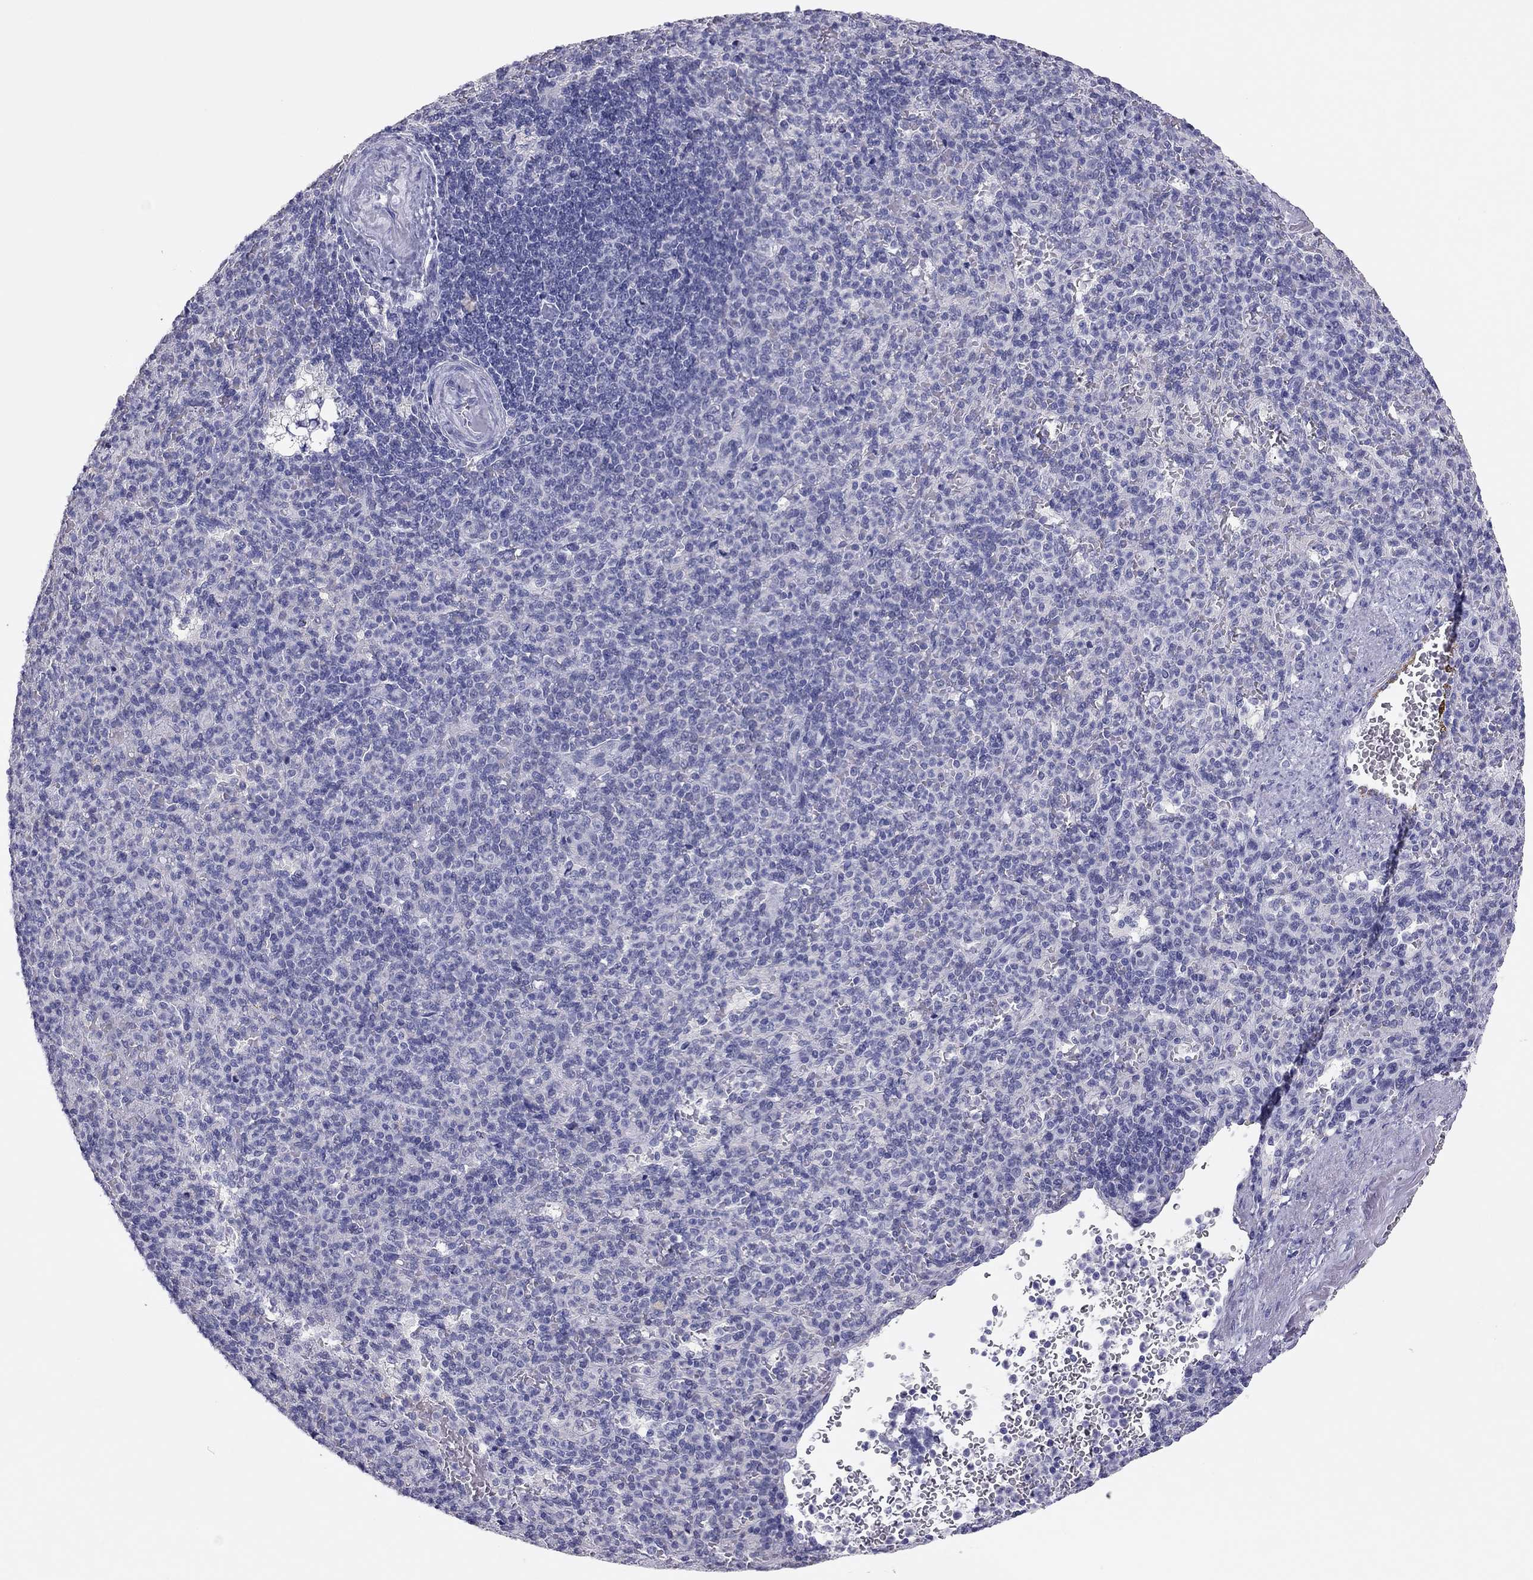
{"staining": {"intensity": "negative", "quantity": "none", "location": "none"}, "tissue": "spleen", "cell_type": "Cells in red pulp", "image_type": "normal", "snomed": [{"axis": "morphology", "description": "Normal tissue, NOS"}, {"axis": "topography", "description": "Spleen"}], "caption": "This histopathology image is of unremarkable spleen stained with immunohistochemistry to label a protein in brown with the nuclei are counter-stained blue. There is no expression in cells in red pulp.", "gene": "PHOX2A", "patient": {"sex": "female", "age": 74}}